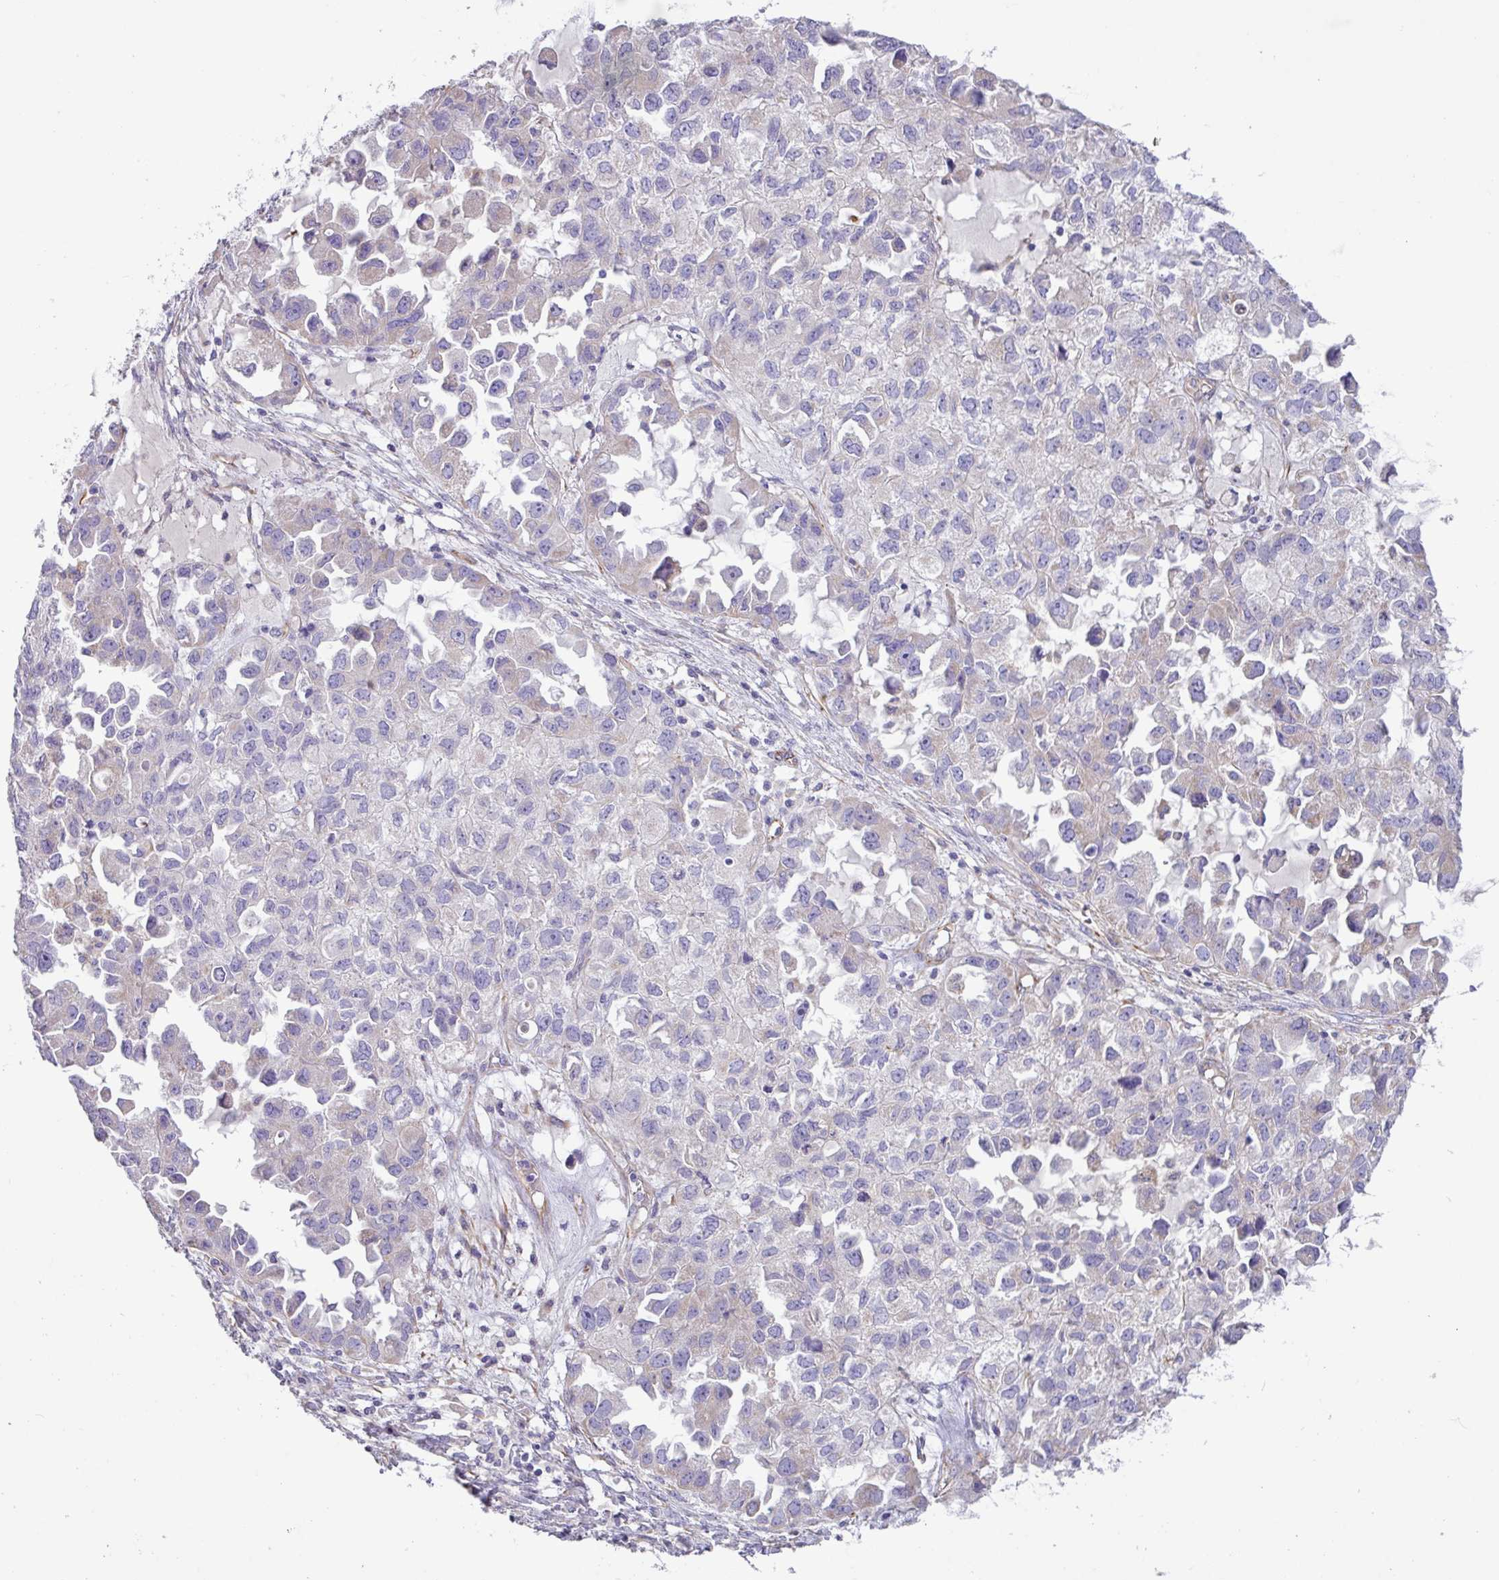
{"staining": {"intensity": "negative", "quantity": "none", "location": "none"}, "tissue": "ovarian cancer", "cell_type": "Tumor cells", "image_type": "cancer", "snomed": [{"axis": "morphology", "description": "Cystadenocarcinoma, serous, NOS"}, {"axis": "topography", "description": "Ovary"}], "caption": "Ovarian cancer was stained to show a protein in brown. There is no significant staining in tumor cells.", "gene": "MRM2", "patient": {"sex": "female", "age": 84}}